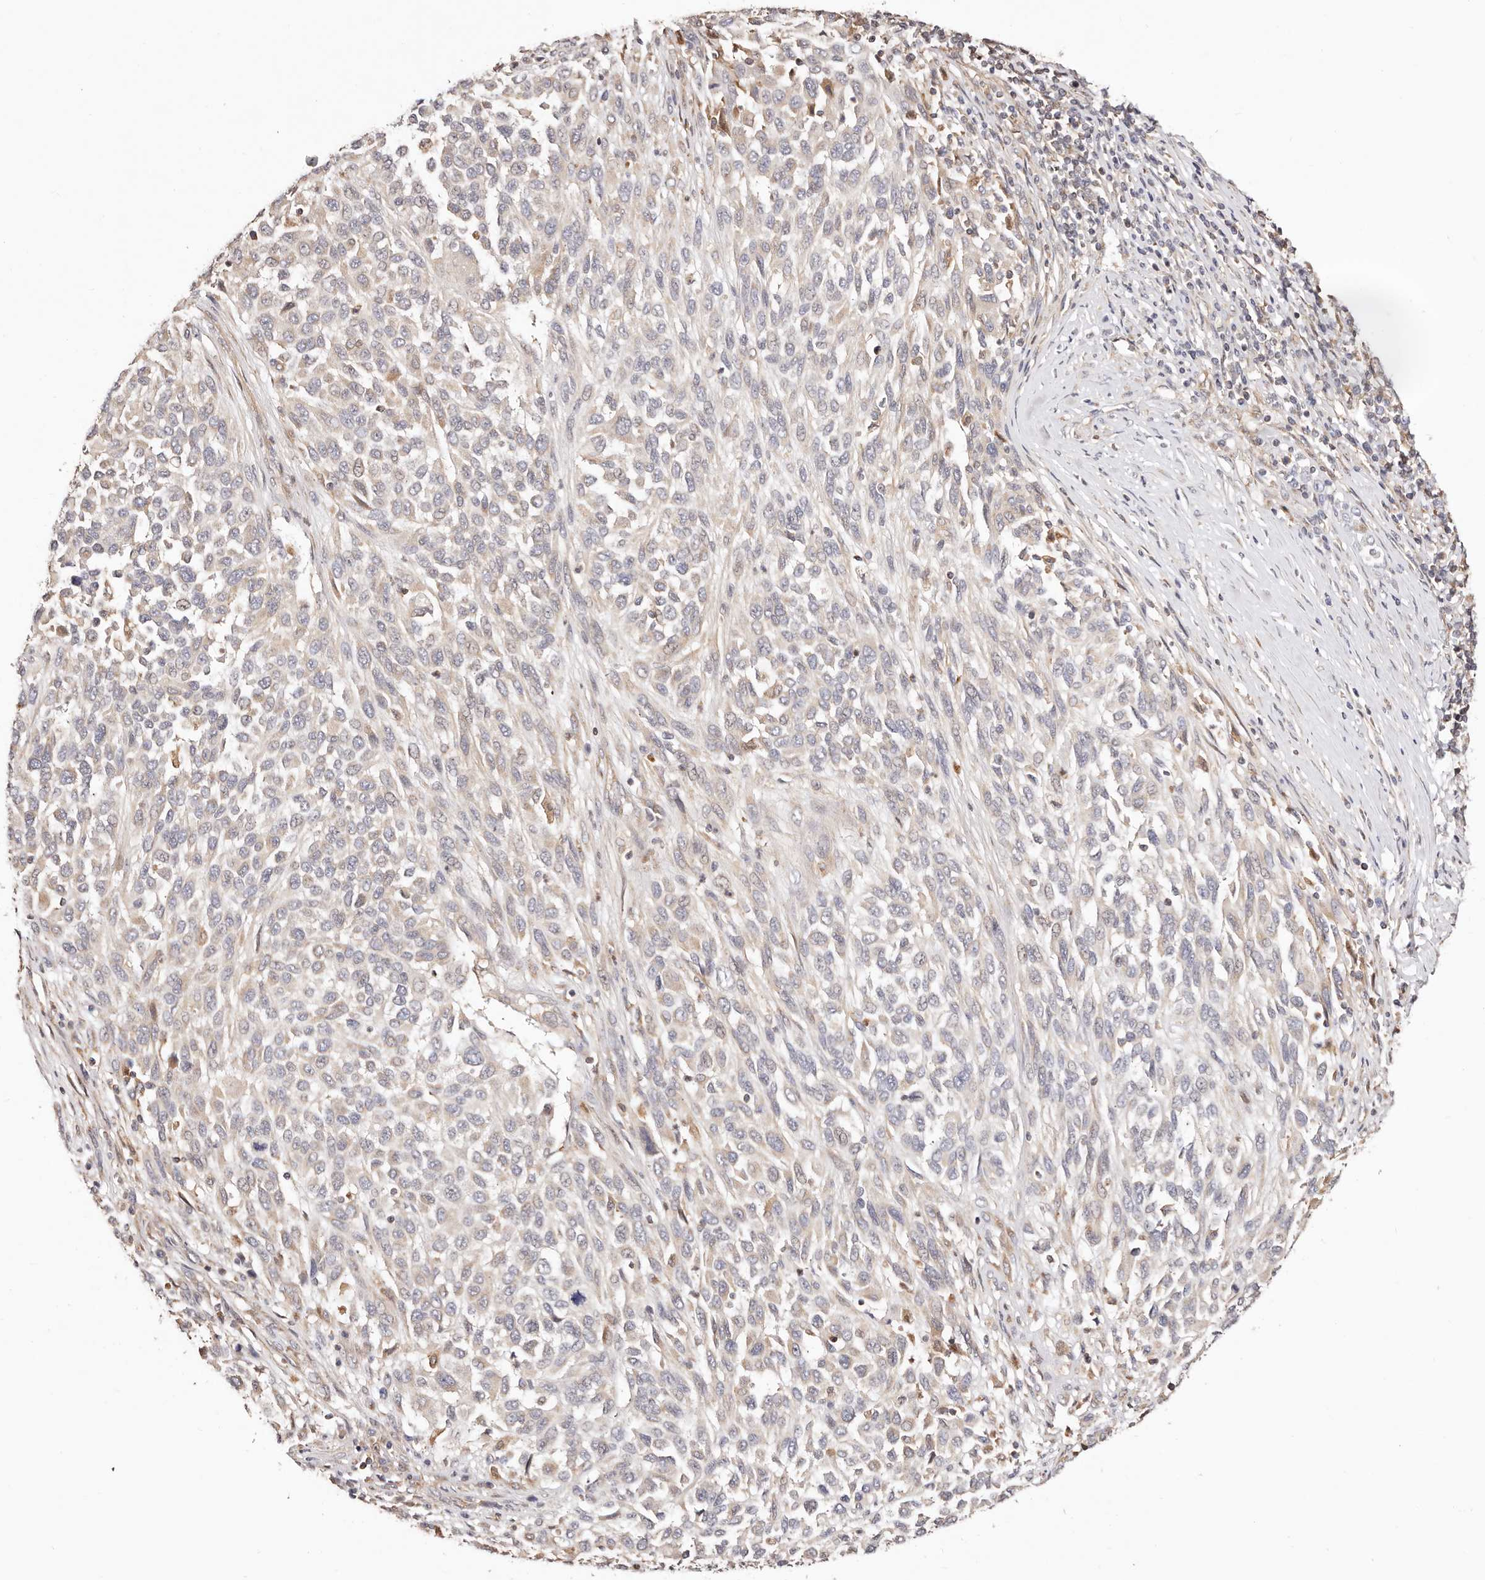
{"staining": {"intensity": "weak", "quantity": "25%-75%", "location": "cytoplasmic/membranous"}, "tissue": "melanoma", "cell_type": "Tumor cells", "image_type": "cancer", "snomed": [{"axis": "morphology", "description": "Malignant melanoma, Metastatic site"}, {"axis": "topography", "description": "Lymph node"}], "caption": "This is a histology image of IHC staining of malignant melanoma (metastatic site), which shows weak expression in the cytoplasmic/membranous of tumor cells.", "gene": "MAPK1", "patient": {"sex": "male", "age": 61}}